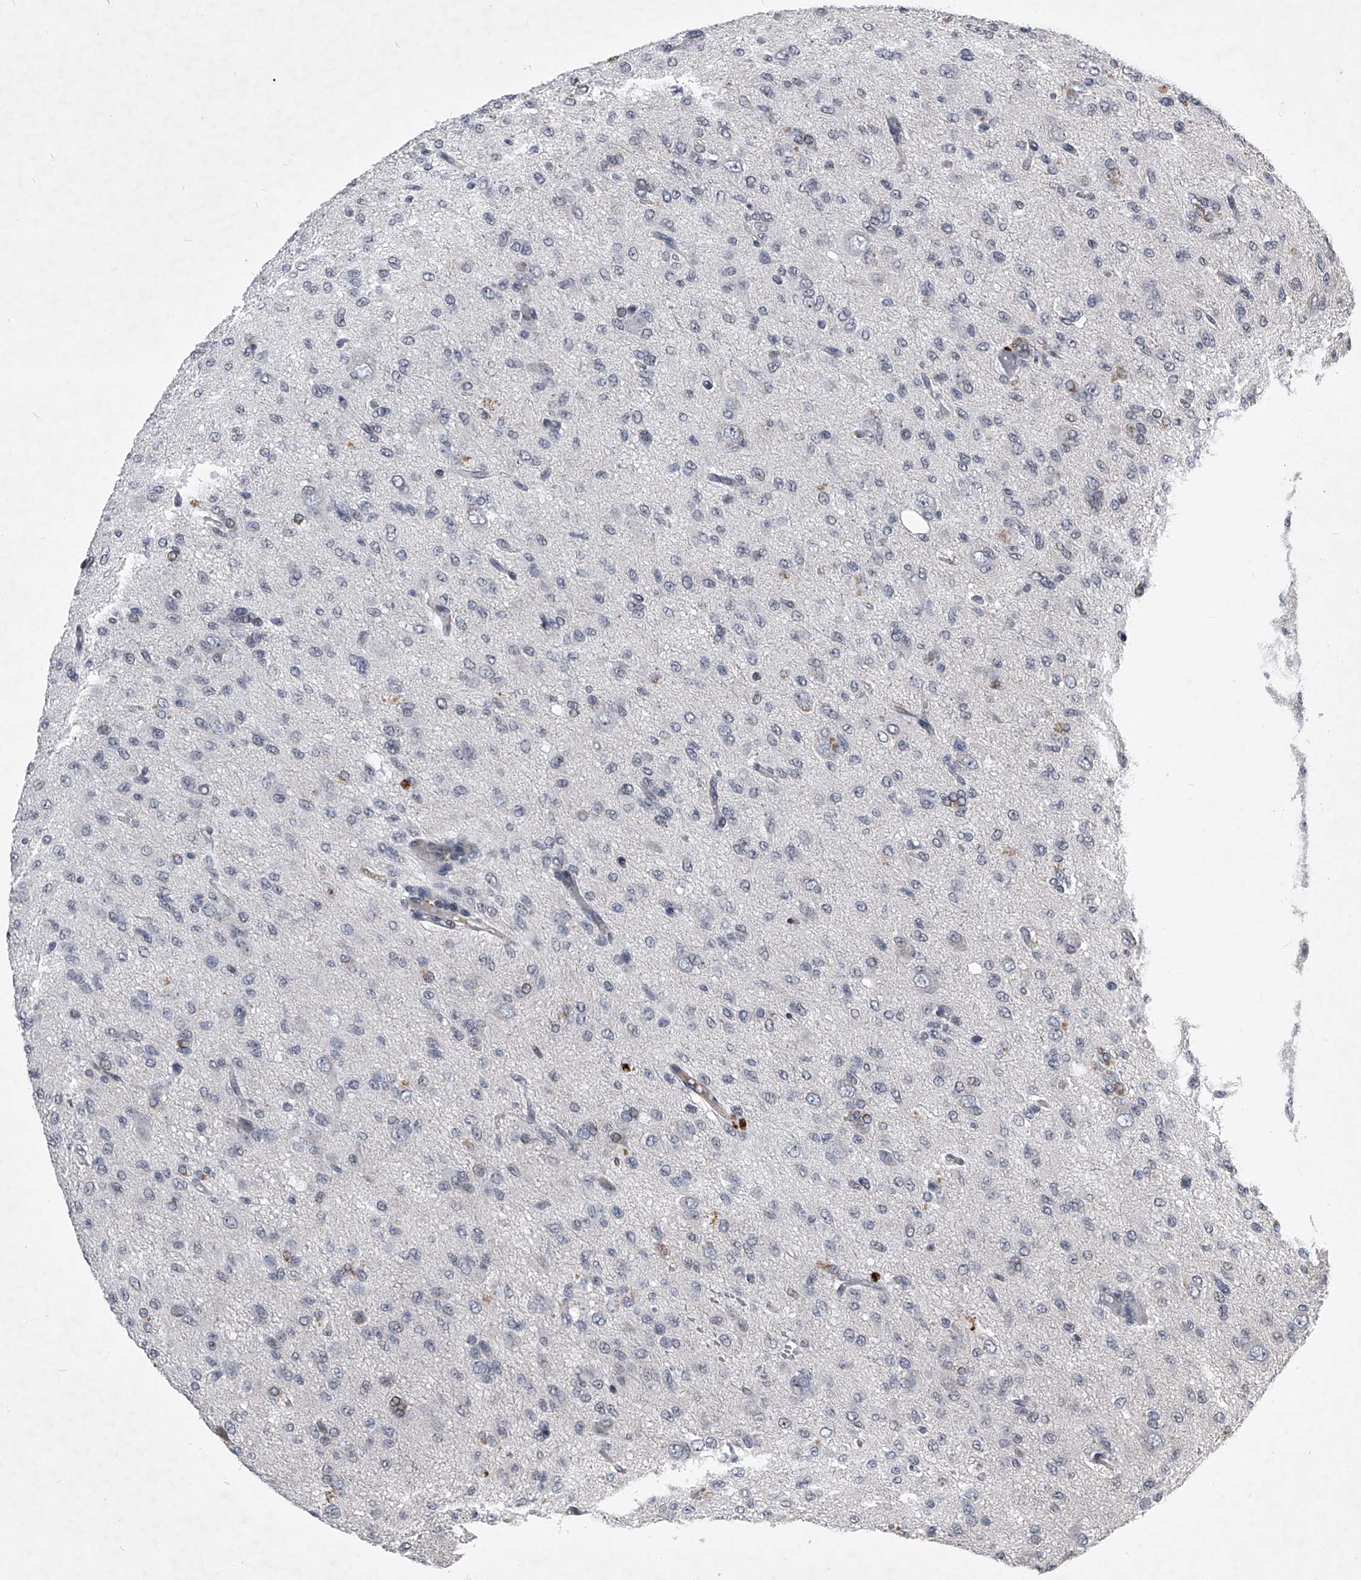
{"staining": {"intensity": "negative", "quantity": "none", "location": "none"}, "tissue": "glioma", "cell_type": "Tumor cells", "image_type": "cancer", "snomed": [{"axis": "morphology", "description": "Glioma, malignant, High grade"}, {"axis": "topography", "description": "Brain"}], "caption": "An immunohistochemistry micrograph of malignant glioma (high-grade) is shown. There is no staining in tumor cells of malignant glioma (high-grade).", "gene": "ZNF76", "patient": {"sex": "female", "age": 59}}